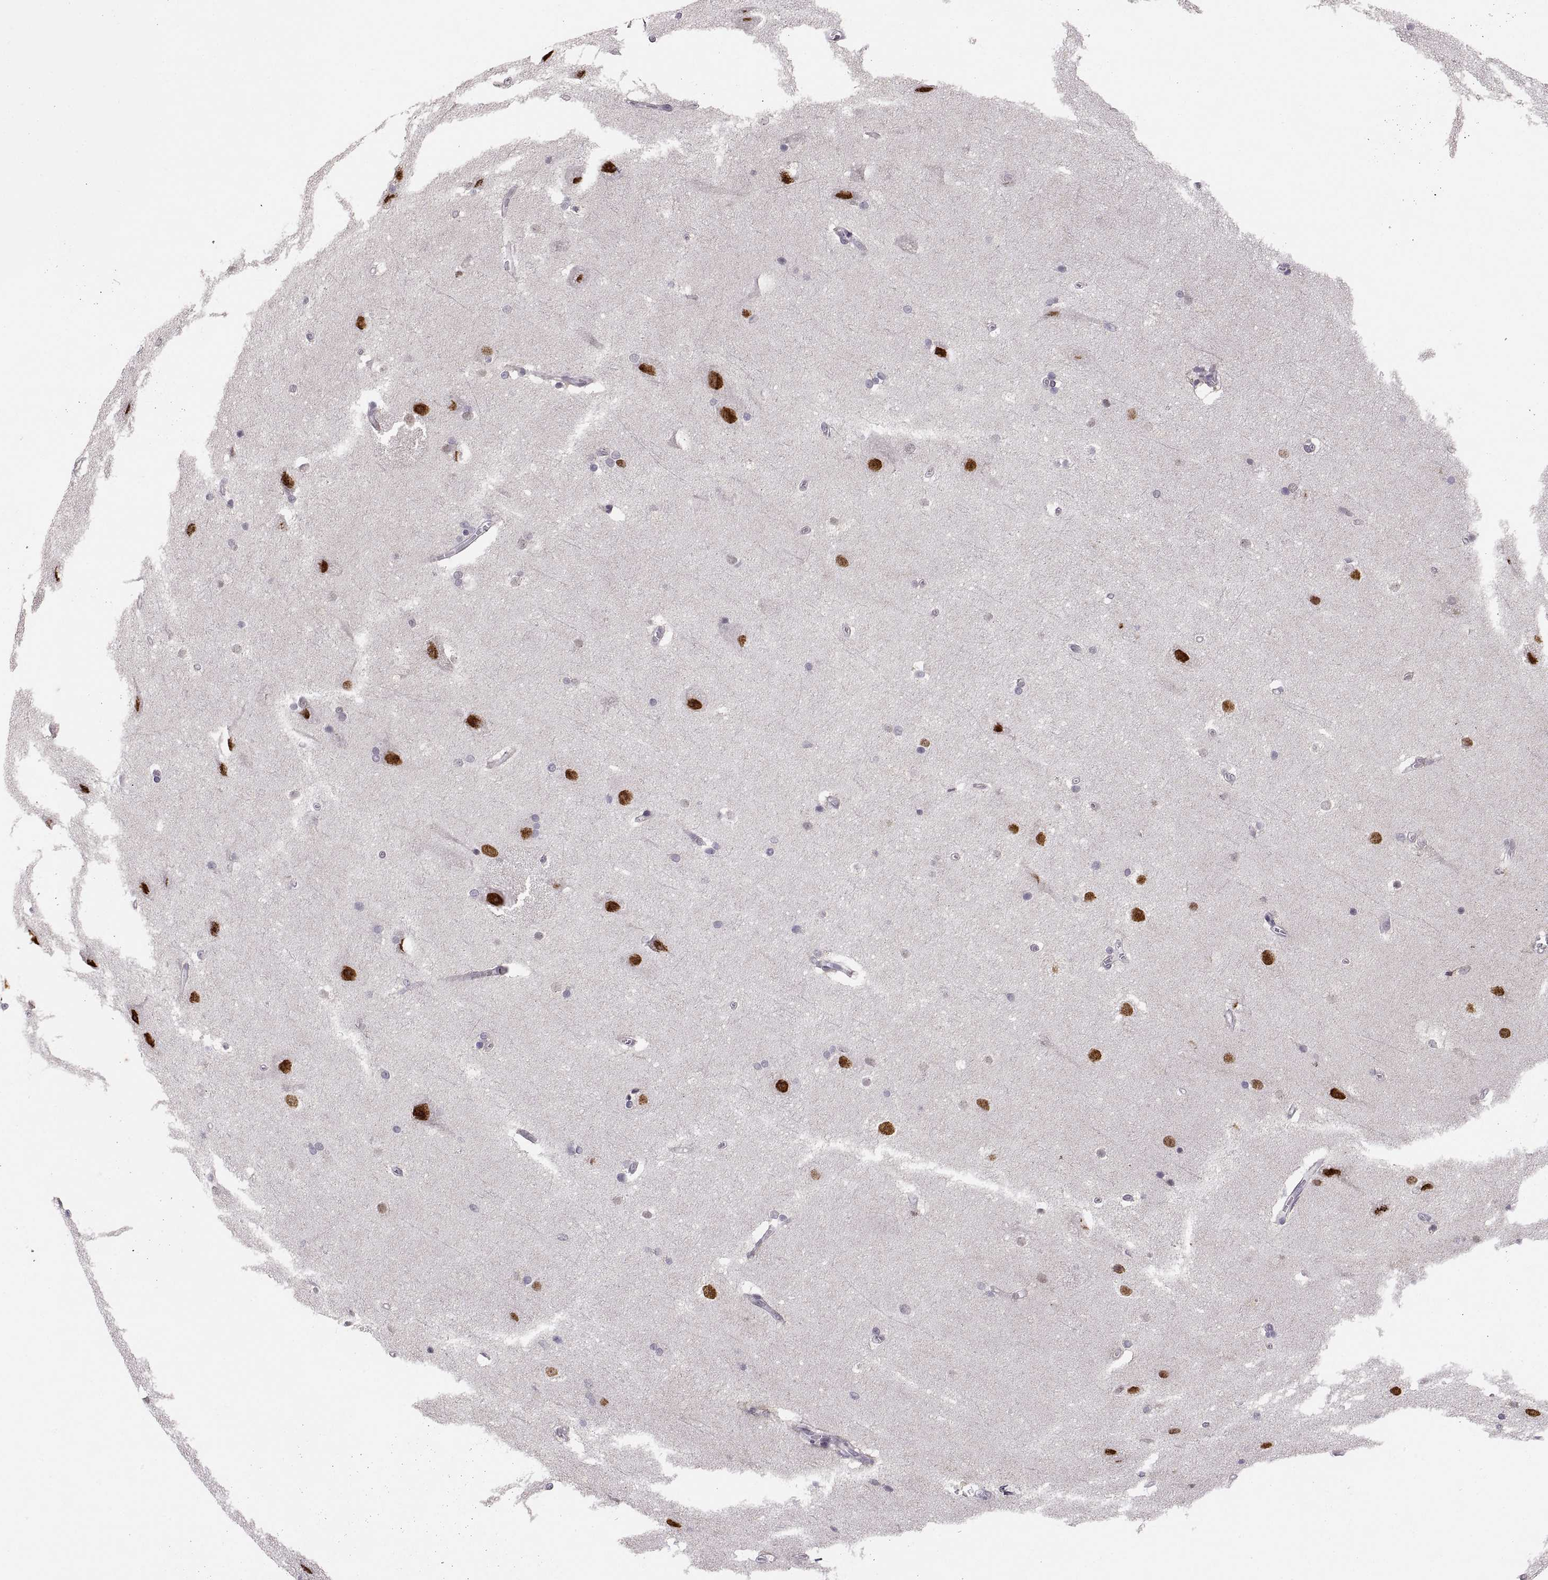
{"staining": {"intensity": "negative", "quantity": "none", "location": "none"}, "tissue": "hippocampus", "cell_type": "Glial cells", "image_type": "normal", "snomed": [{"axis": "morphology", "description": "Normal tissue, NOS"}, {"axis": "topography", "description": "Cerebral cortex"}, {"axis": "topography", "description": "Hippocampus"}], "caption": "A high-resolution histopathology image shows immunohistochemistry (IHC) staining of normal hippocampus, which reveals no significant staining in glial cells.", "gene": "SNAI1", "patient": {"sex": "female", "age": 19}}